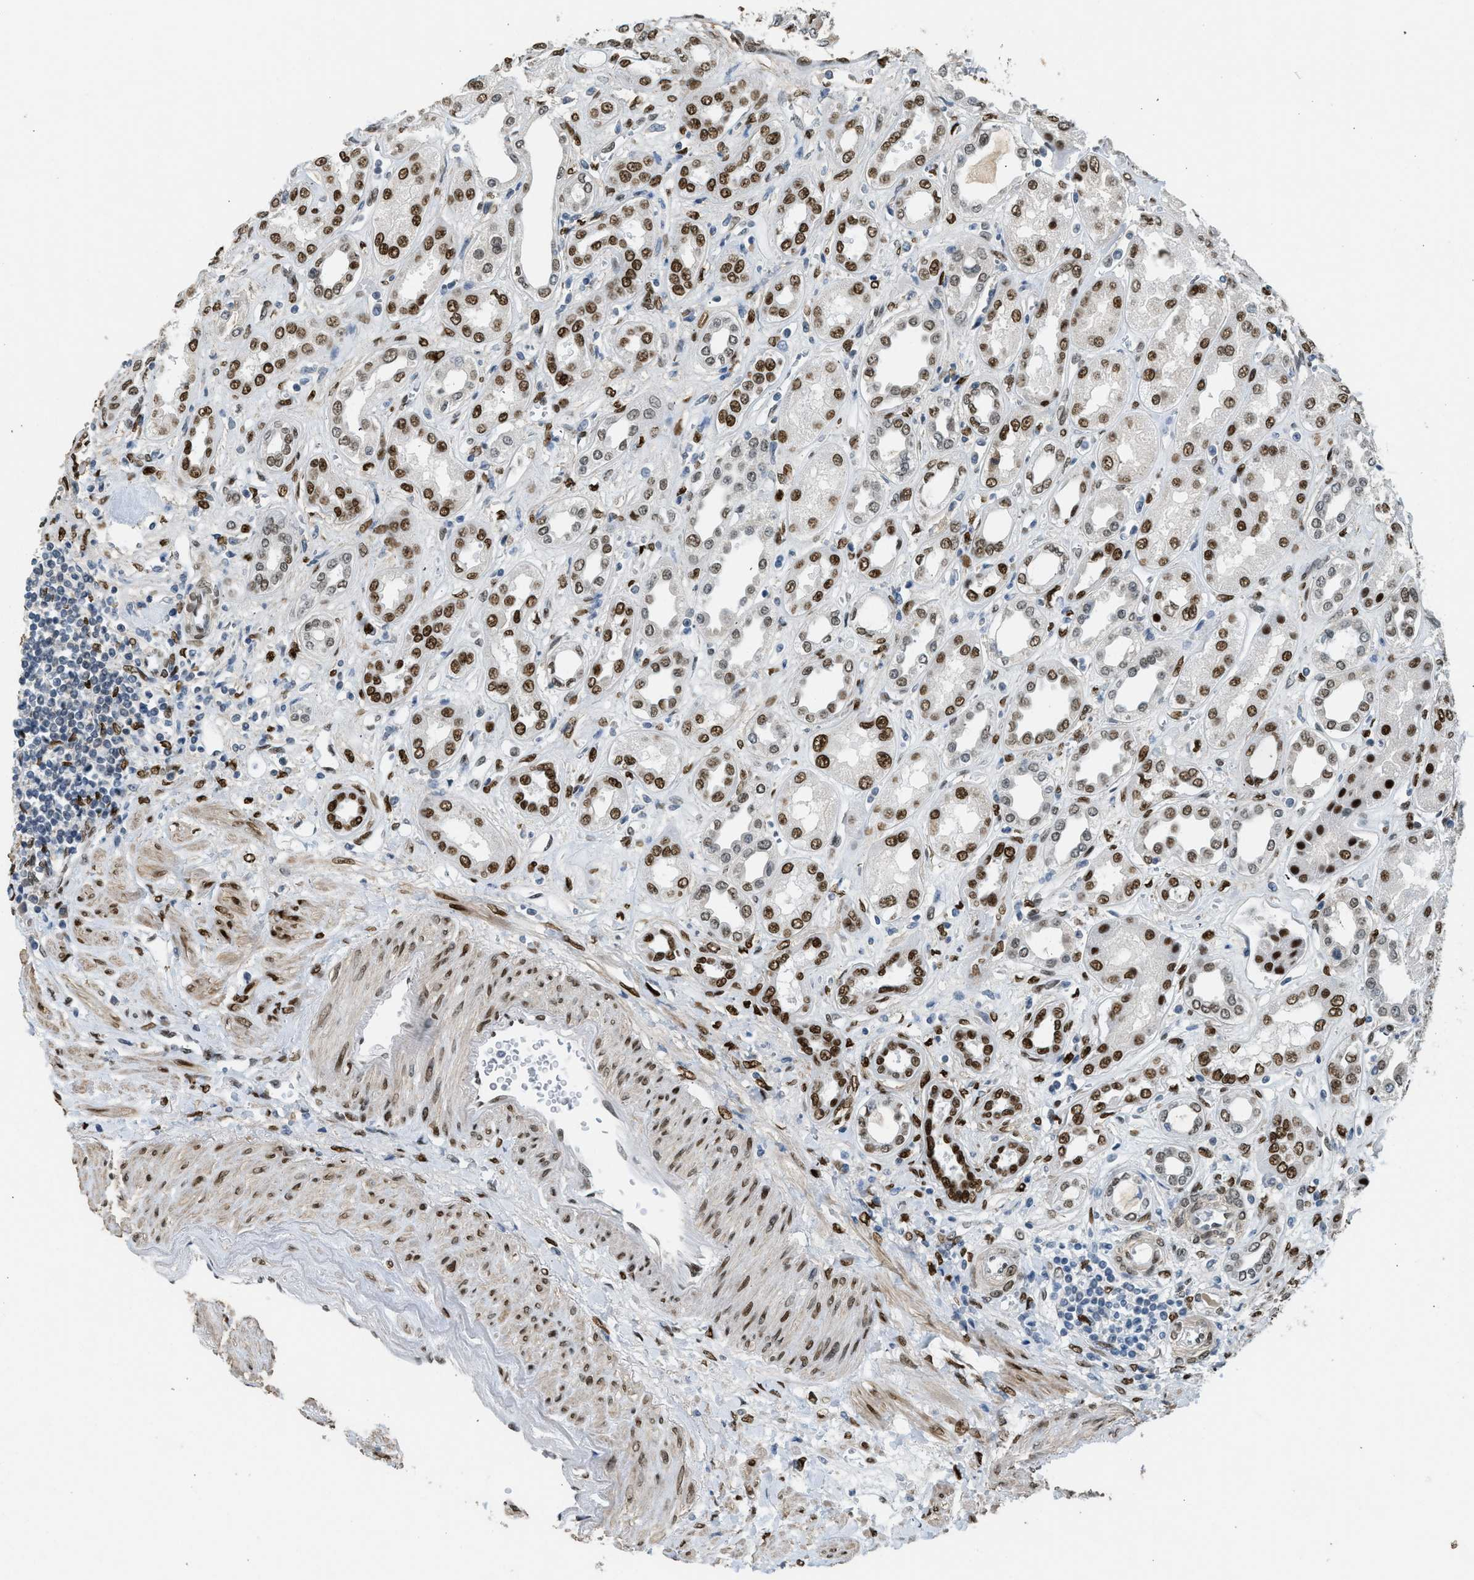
{"staining": {"intensity": "strong", "quantity": ">75%", "location": "nuclear"}, "tissue": "kidney", "cell_type": "Cells in glomeruli", "image_type": "normal", "snomed": [{"axis": "morphology", "description": "Normal tissue, NOS"}, {"axis": "topography", "description": "Kidney"}], "caption": "Immunohistochemical staining of normal human kidney displays high levels of strong nuclear positivity in about >75% of cells in glomeruli.", "gene": "ZBTB20", "patient": {"sex": "male", "age": 59}}